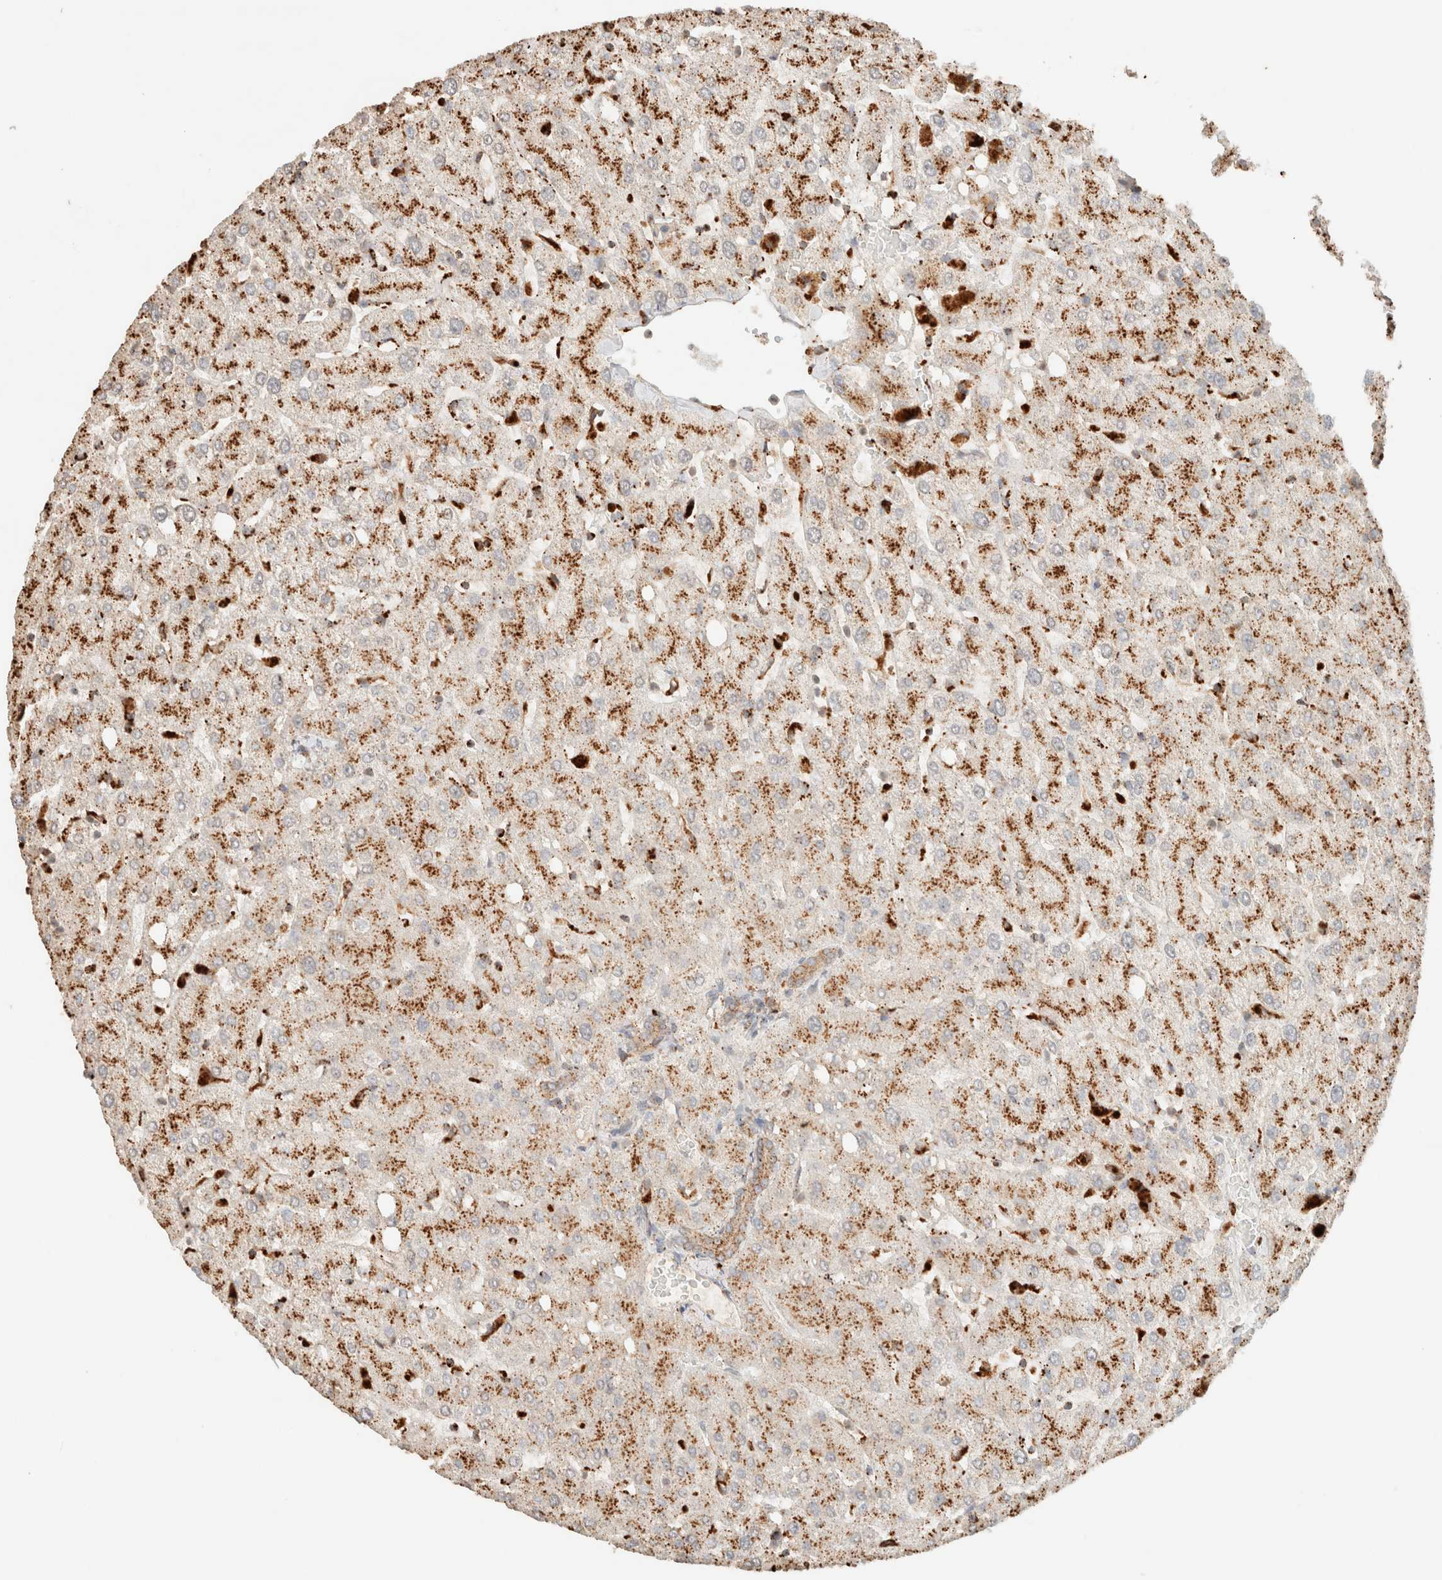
{"staining": {"intensity": "moderate", "quantity": ">75%", "location": "cytoplasmic/membranous"}, "tissue": "liver", "cell_type": "Cholangiocytes", "image_type": "normal", "snomed": [{"axis": "morphology", "description": "Normal tissue, NOS"}, {"axis": "topography", "description": "Liver"}], "caption": "Protein analysis of unremarkable liver reveals moderate cytoplasmic/membranous staining in about >75% of cholangiocytes. The protein is shown in brown color, while the nuclei are stained blue.", "gene": "CTSC", "patient": {"sex": "female", "age": 54}}